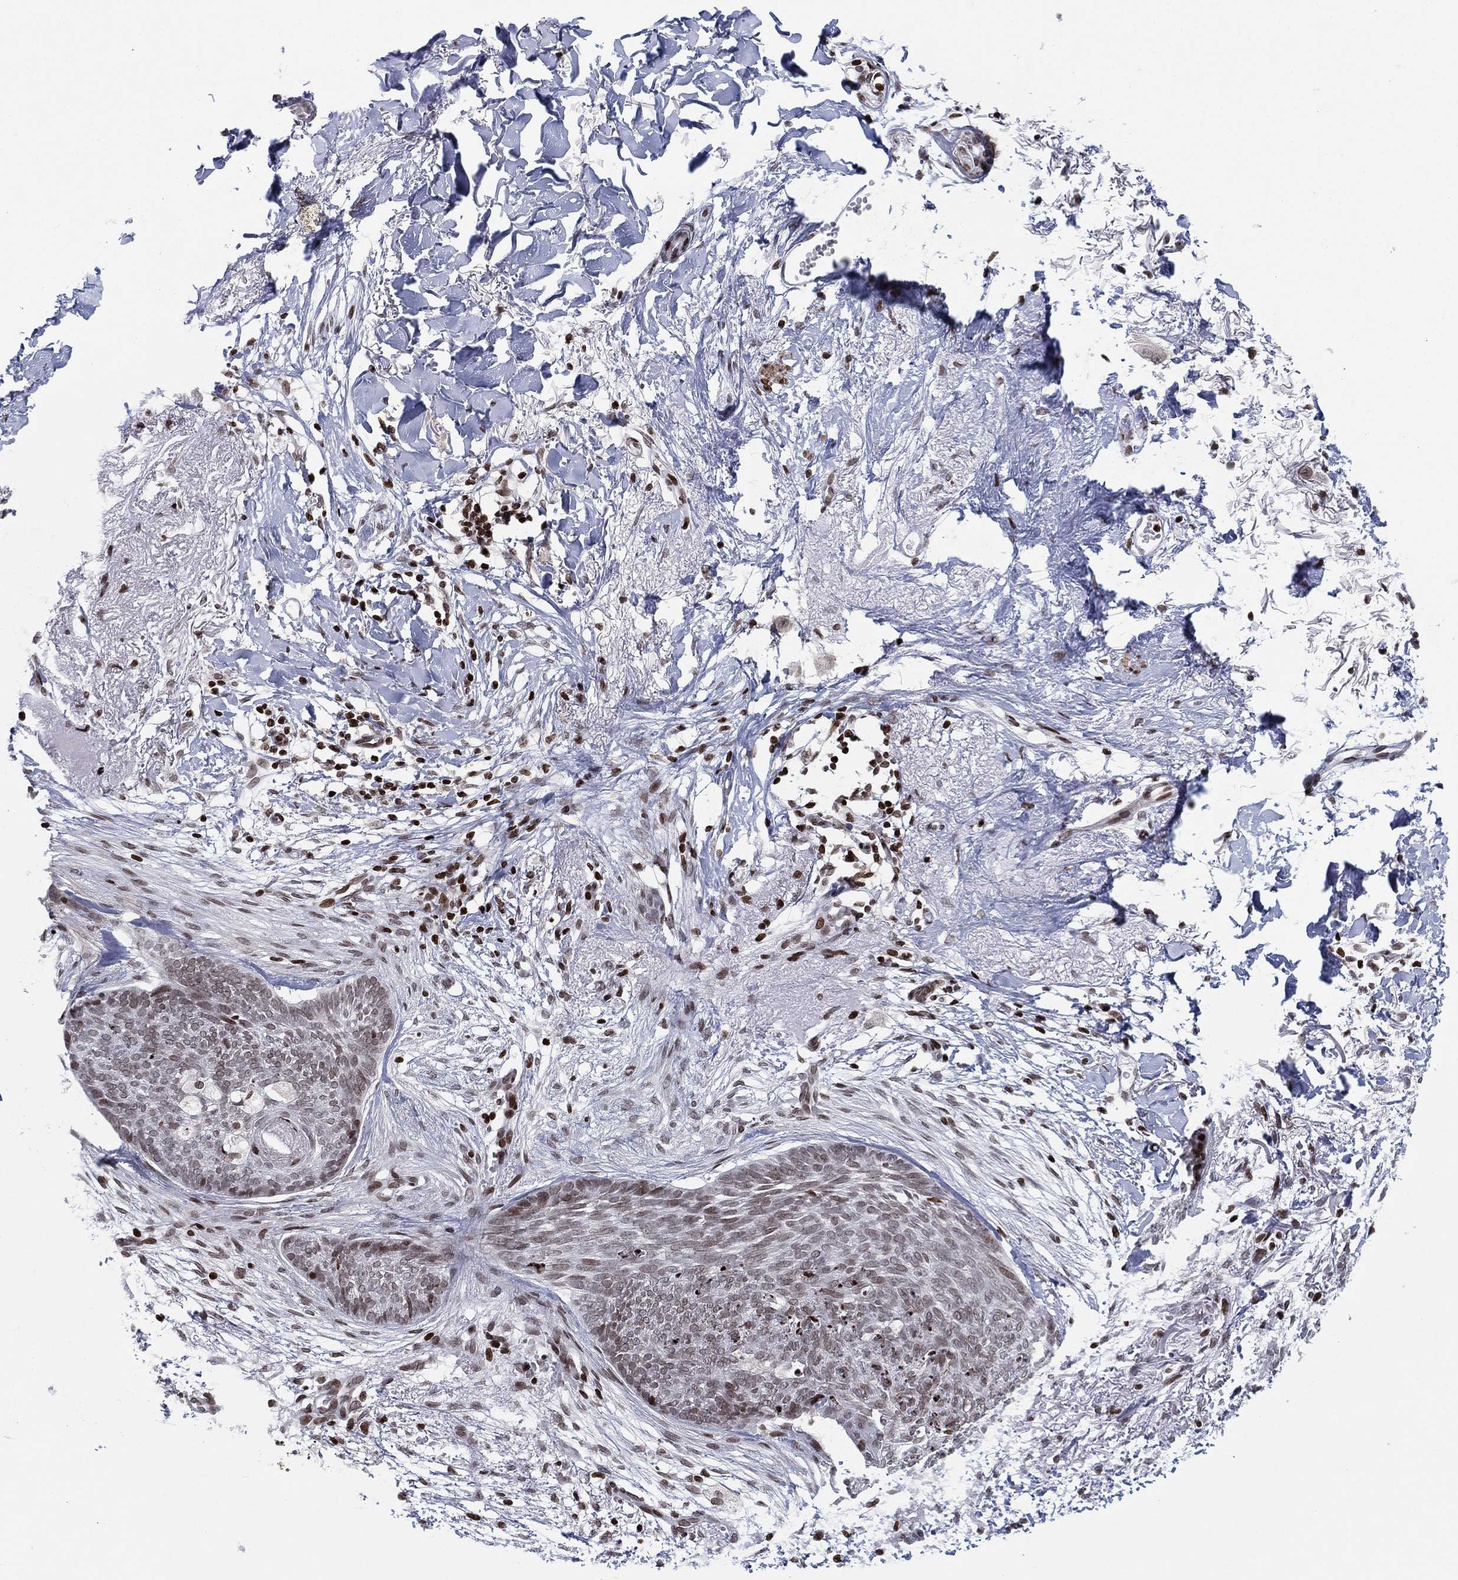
{"staining": {"intensity": "negative", "quantity": "none", "location": "none"}, "tissue": "skin cancer", "cell_type": "Tumor cells", "image_type": "cancer", "snomed": [{"axis": "morphology", "description": "Normal tissue, NOS"}, {"axis": "morphology", "description": "Basal cell carcinoma"}, {"axis": "topography", "description": "Skin"}], "caption": "This is an immunohistochemistry micrograph of human basal cell carcinoma (skin). There is no expression in tumor cells.", "gene": "MFSD14A", "patient": {"sex": "male", "age": 84}}